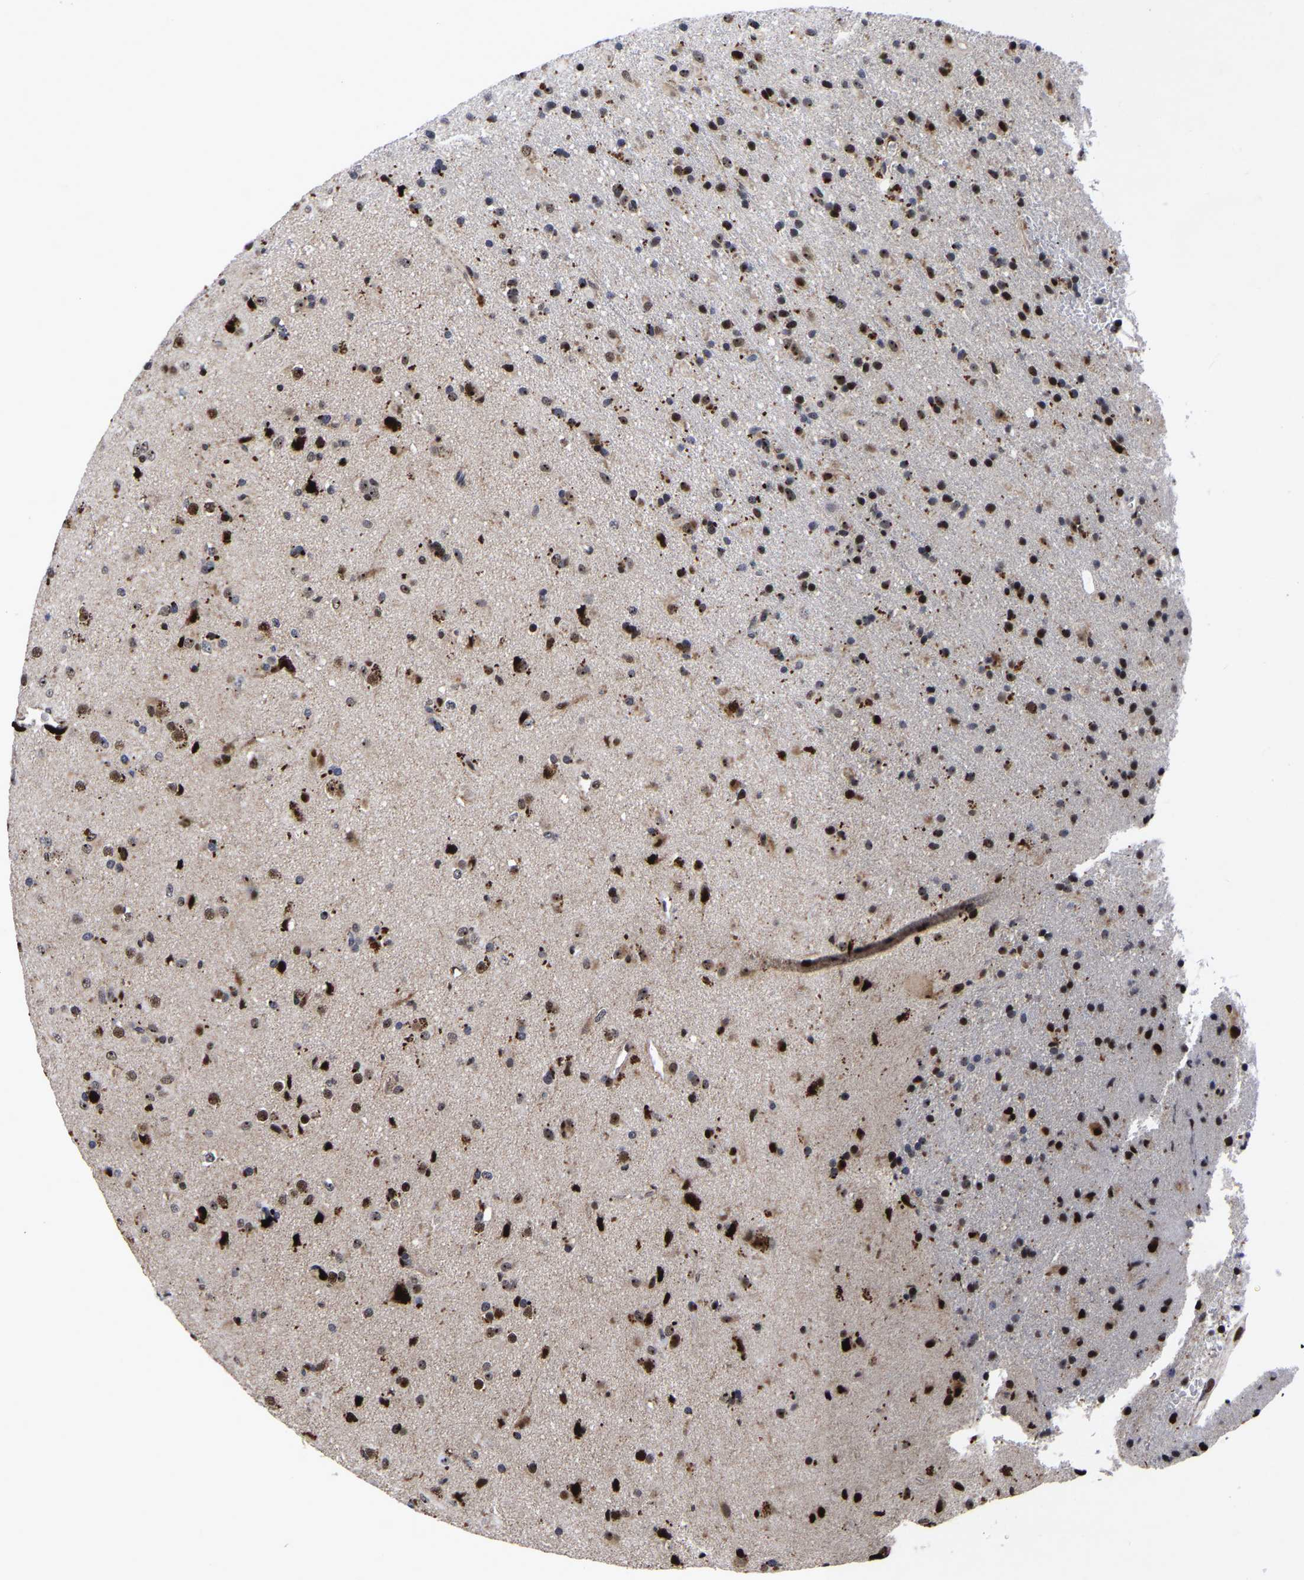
{"staining": {"intensity": "moderate", "quantity": ">75%", "location": "nuclear"}, "tissue": "glioma", "cell_type": "Tumor cells", "image_type": "cancer", "snomed": [{"axis": "morphology", "description": "Glioma, malignant, Low grade"}, {"axis": "topography", "description": "Brain"}], "caption": "Immunohistochemistry (IHC) staining of glioma, which demonstrates medium levels of moderate nuclear positivity in about >75% of tumor cells indicating moderate nuclear protein positivity. The staining was performed using DAB (brown) for protein detection and nuclei were counterstained in hematoxylin (blue).", "gene": "JUNB", "patient": {"sex": "male", "age": 65}}